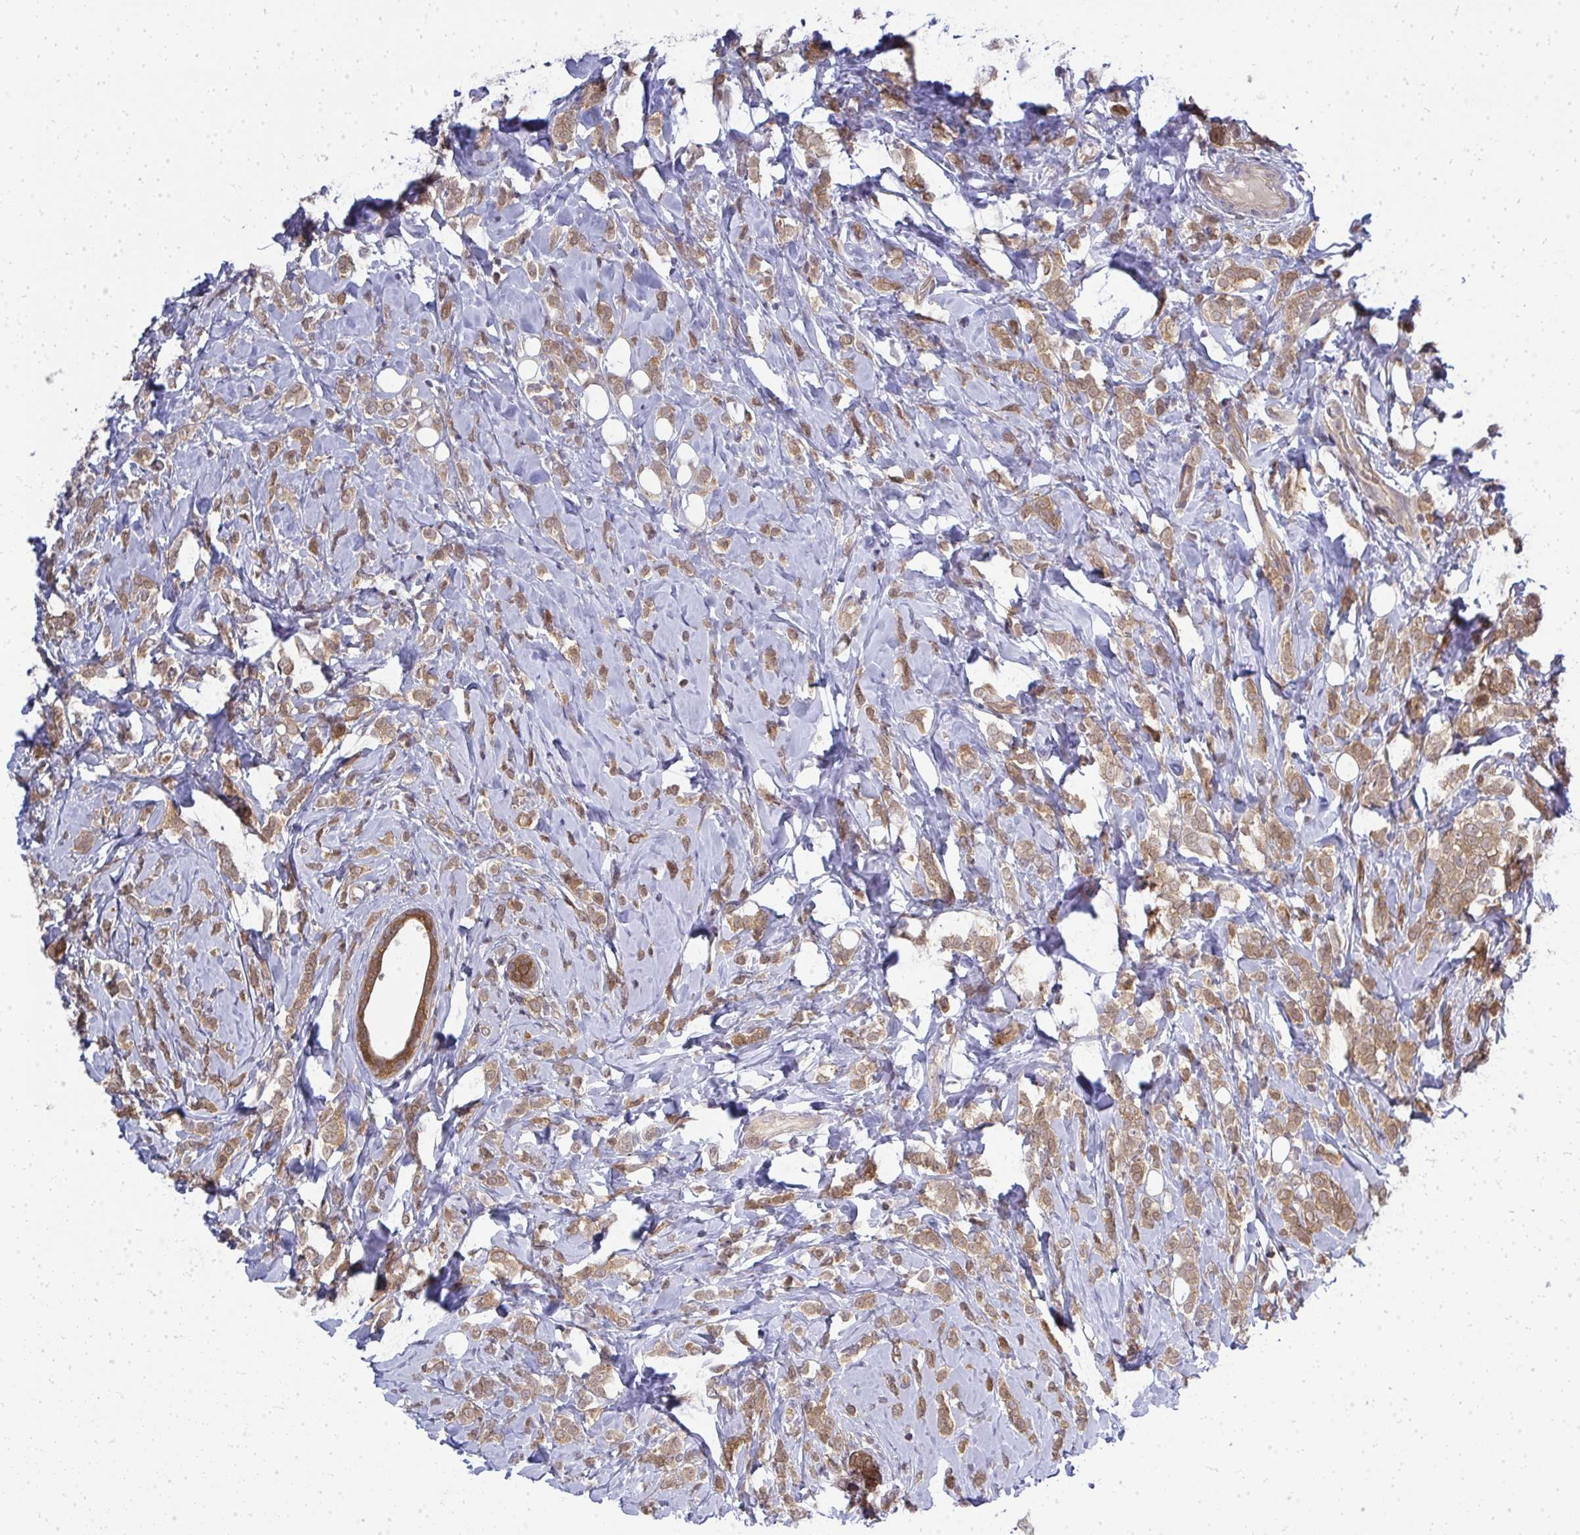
{"staining": {"intensity": "moderate", "quantity": ">75%", "location": "cytoplasmic/membranous"}, "tissue": "breast cancer", "cell_type": "Tumor cells", "image_type": "cancer", "snomed": [{"axis": "morphology", "description": "Lobular carcinoma"}, {"axis": "topography", "description": "Breast"}], "caption": "Immunohistochemistry (IHC) histopathology image of neoplastic tissue: lobular carcinoma (breast) stained using immunohistochemistry reveals medium levels of moderate protein expression localized specifically in the cytoplasmic/membranous of tumor cells, appearing as a cytoplasmic/membranous brown color.", "gene": "HDHD2", "patient": {"sex": "female", "age": 49}}